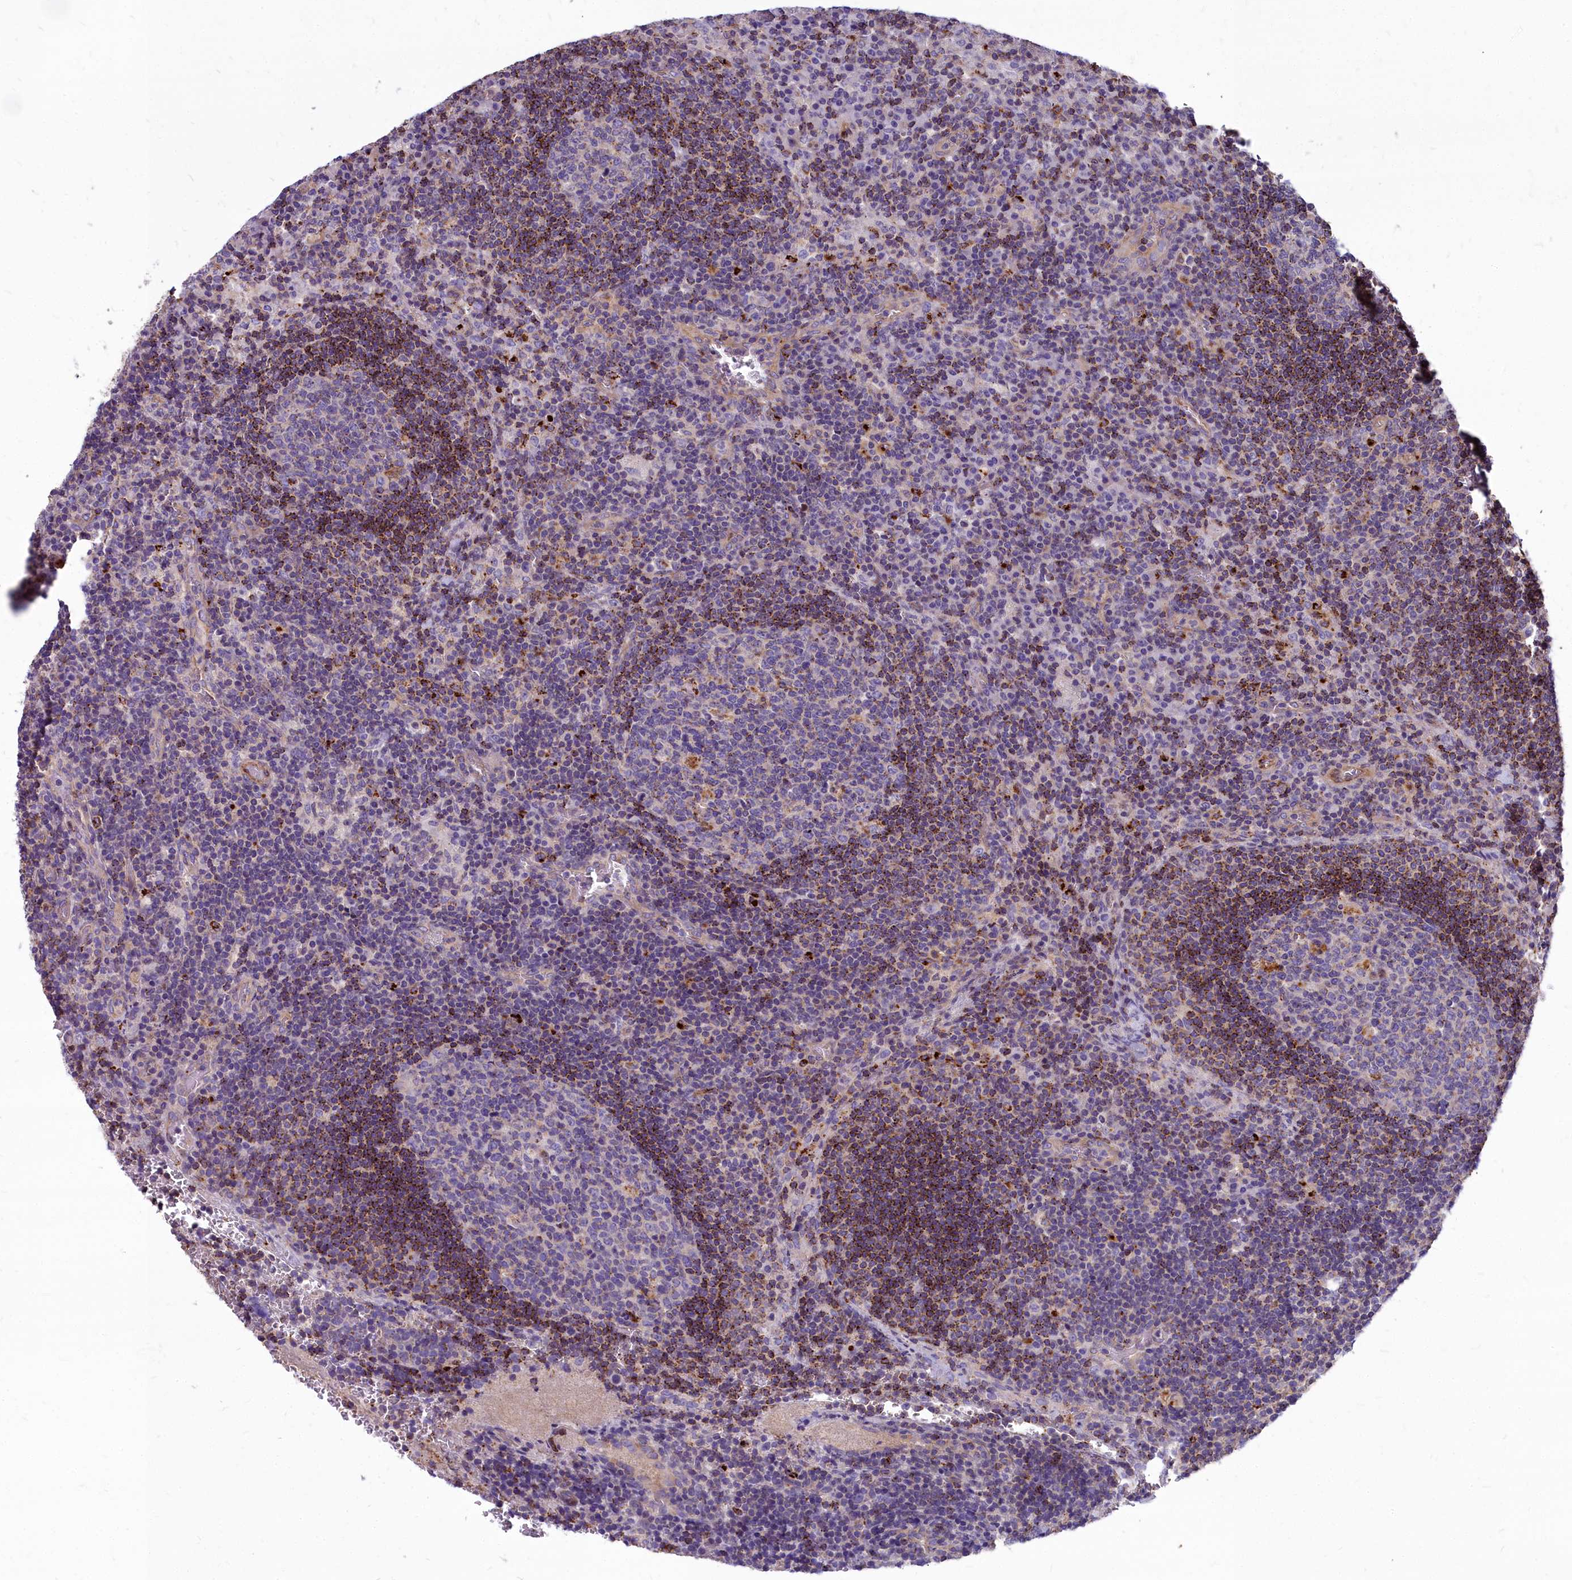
{"staining": {"intensity": "moderate", "quantity": "<25%", "location": "cytoplasmic/membranous"}, "tissue": "lymph node", "cell_type": "Germinal center cells", "image_type": "normal", "snomed": [{"axis": "morphology", "description": "Normal tissue, NOS"}, {"axis": "topography", "description": "Lymph node"}], "caption": "Immunohistochemistry staining of unremarkable lymph node, which exhibits low levels of moderate cytoplasmic/membranous staining in approximately <25% of germinal center cells indicating moderate cytoplasmic/membranous protein expression. The staining was performed using DAB (brown) for protein detection and nuclei were counterstained in hematoxylin (blue).", "gene": "HLA", "patient": {"sex": "male", "age": 58}}